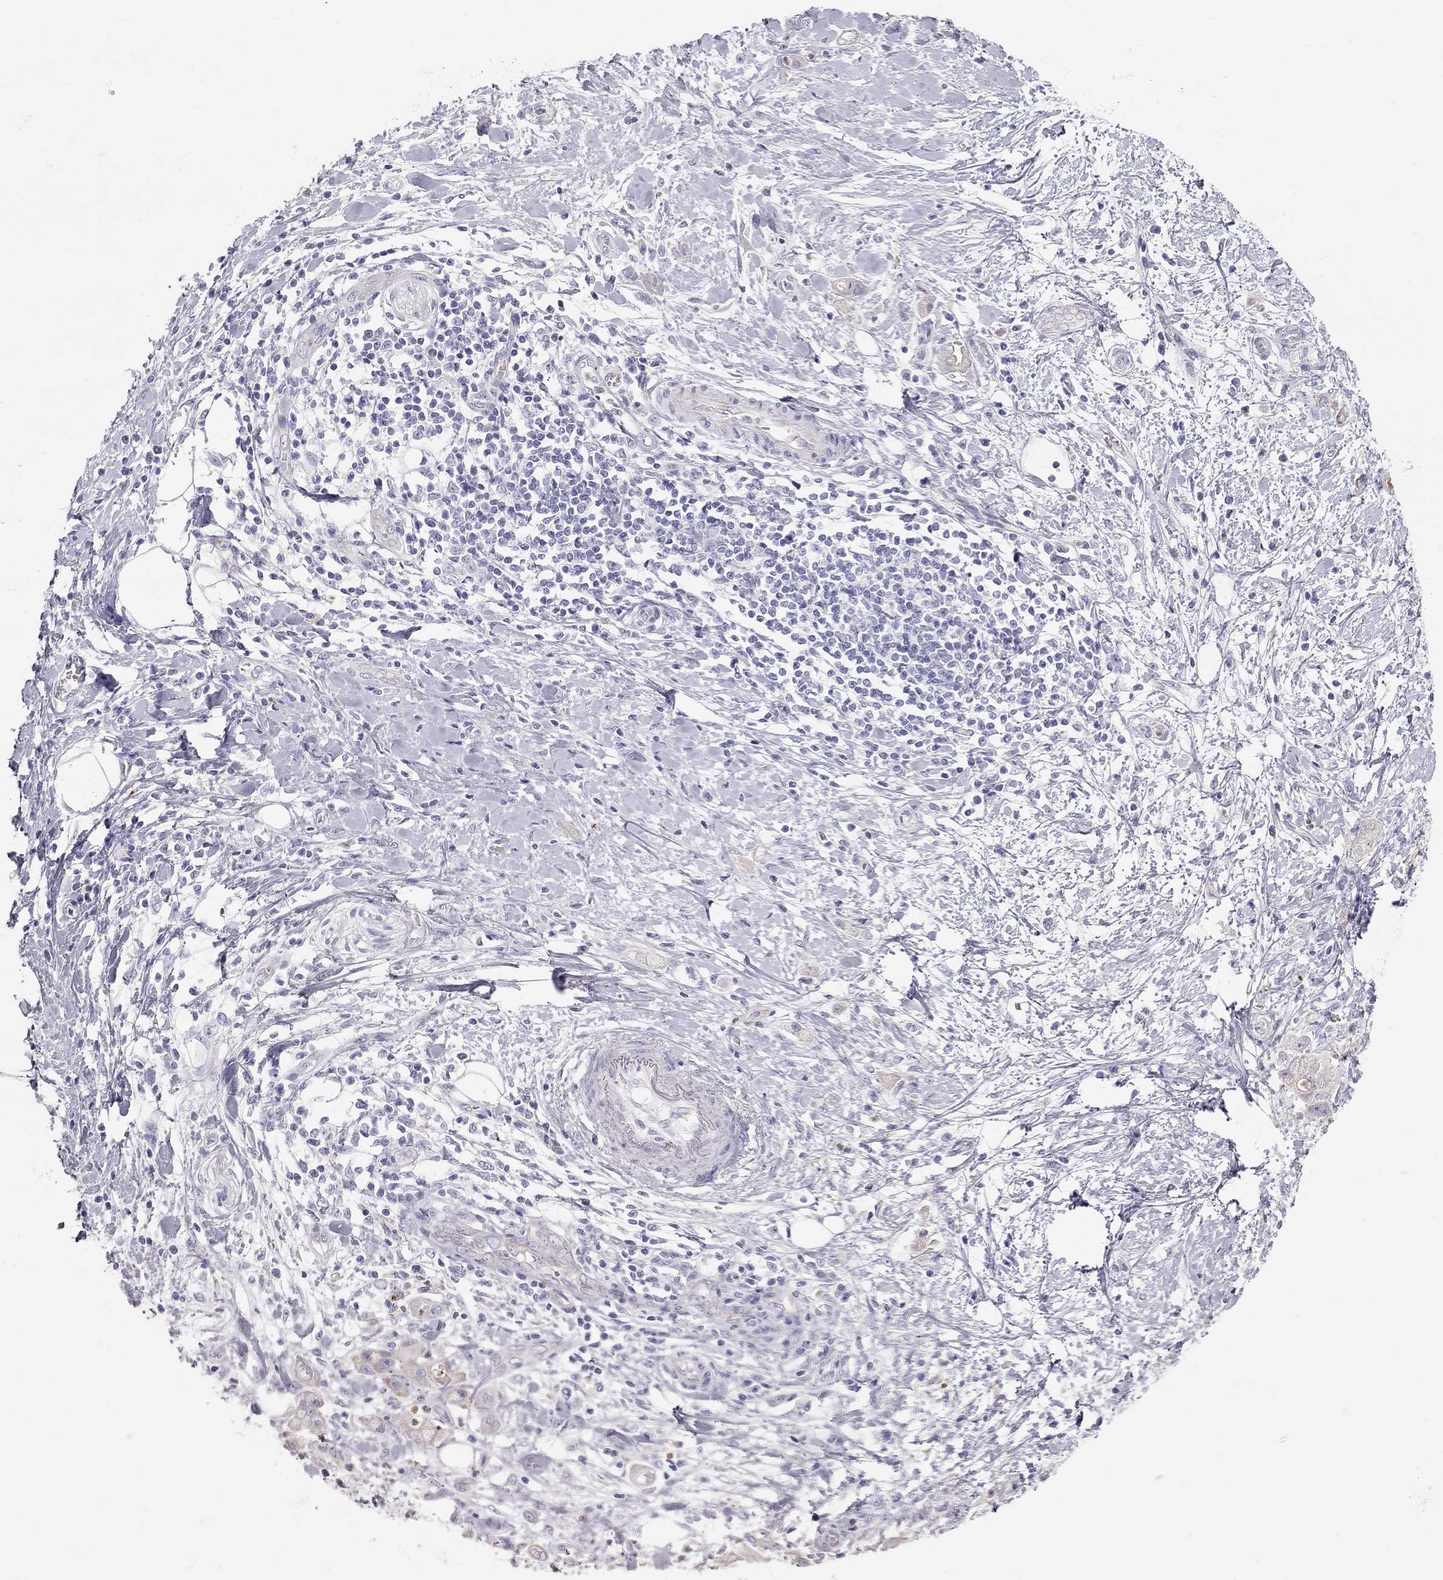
{"staining": {"intensity": "negative", "quantity": "none", "location": "none"}, "tissue": "stomach cancer", "cell_type": "Tumor cells", "image_type": "cancer", "snomed": [{"axis": "morphology", "description": "Adenocarcinoma, NOS"}, {"axis": "topography", "description": "Stomach"}], "caption": "Immunohistochemistry (IHC) micrograph of stomach cancer (adenocarcinoma) stained for a protein (brown), which displays no expression in tumor cells.", "gene": "TDRD6", "patient": {"sex": "male", "age": 58}}